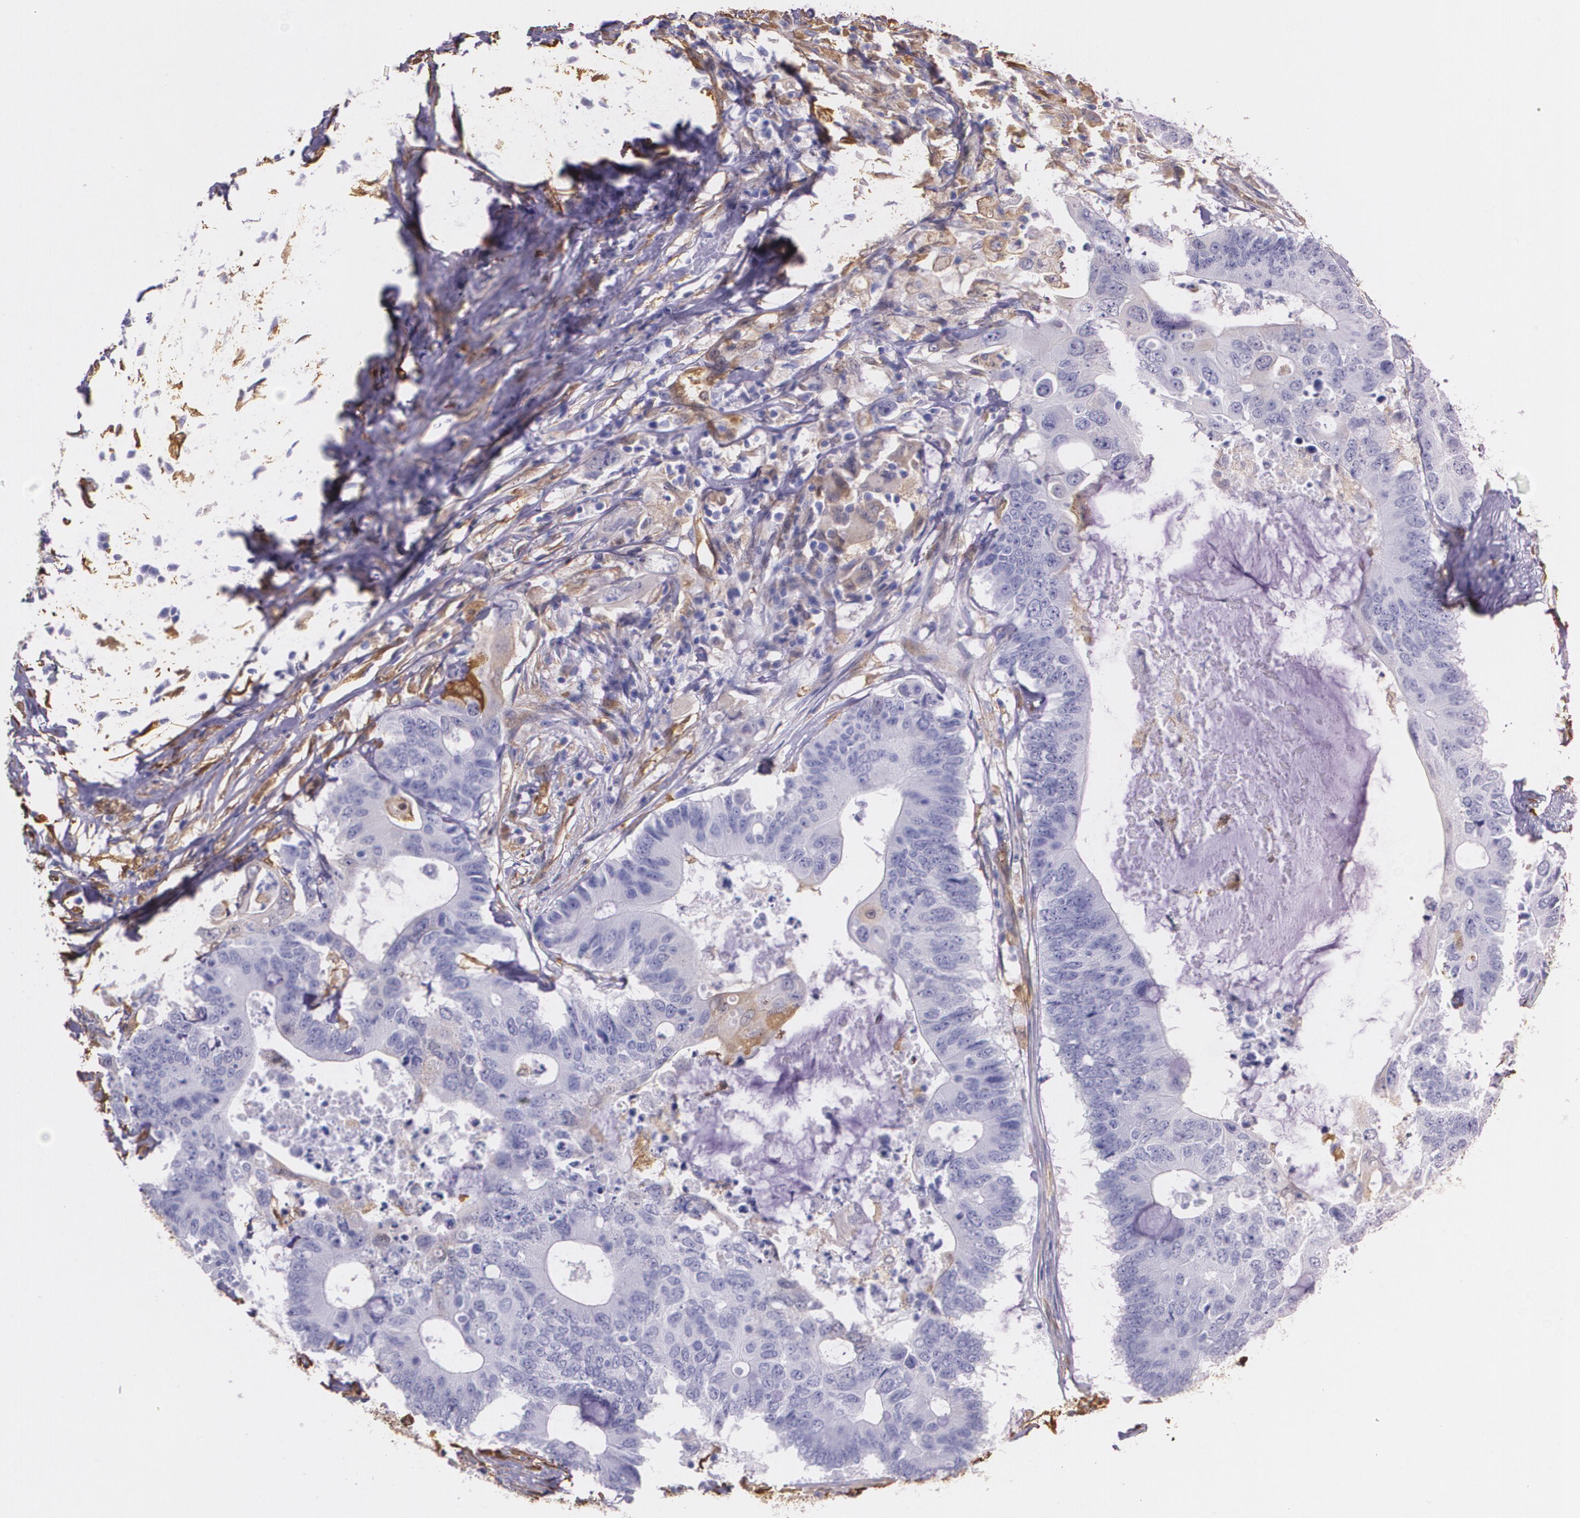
{"staining": {"intensity": "negative", "quantity": "none", "location": "none"}, "tissue": "colorectal cancer", "cell_type": "Tumor cells", "image_type": "cancer", "snomed": [{"axis": "morphology", "description": "Adenocarcinoma, NOS"}, {"axis": "topography", "description": "Colon"}], "caption": "Image shows no protein positivity in tumor cells of adenocarcinoma (colorectal) tissue.", "gene": "MMP2", "patient": {"sex": "male", "age": 71}}